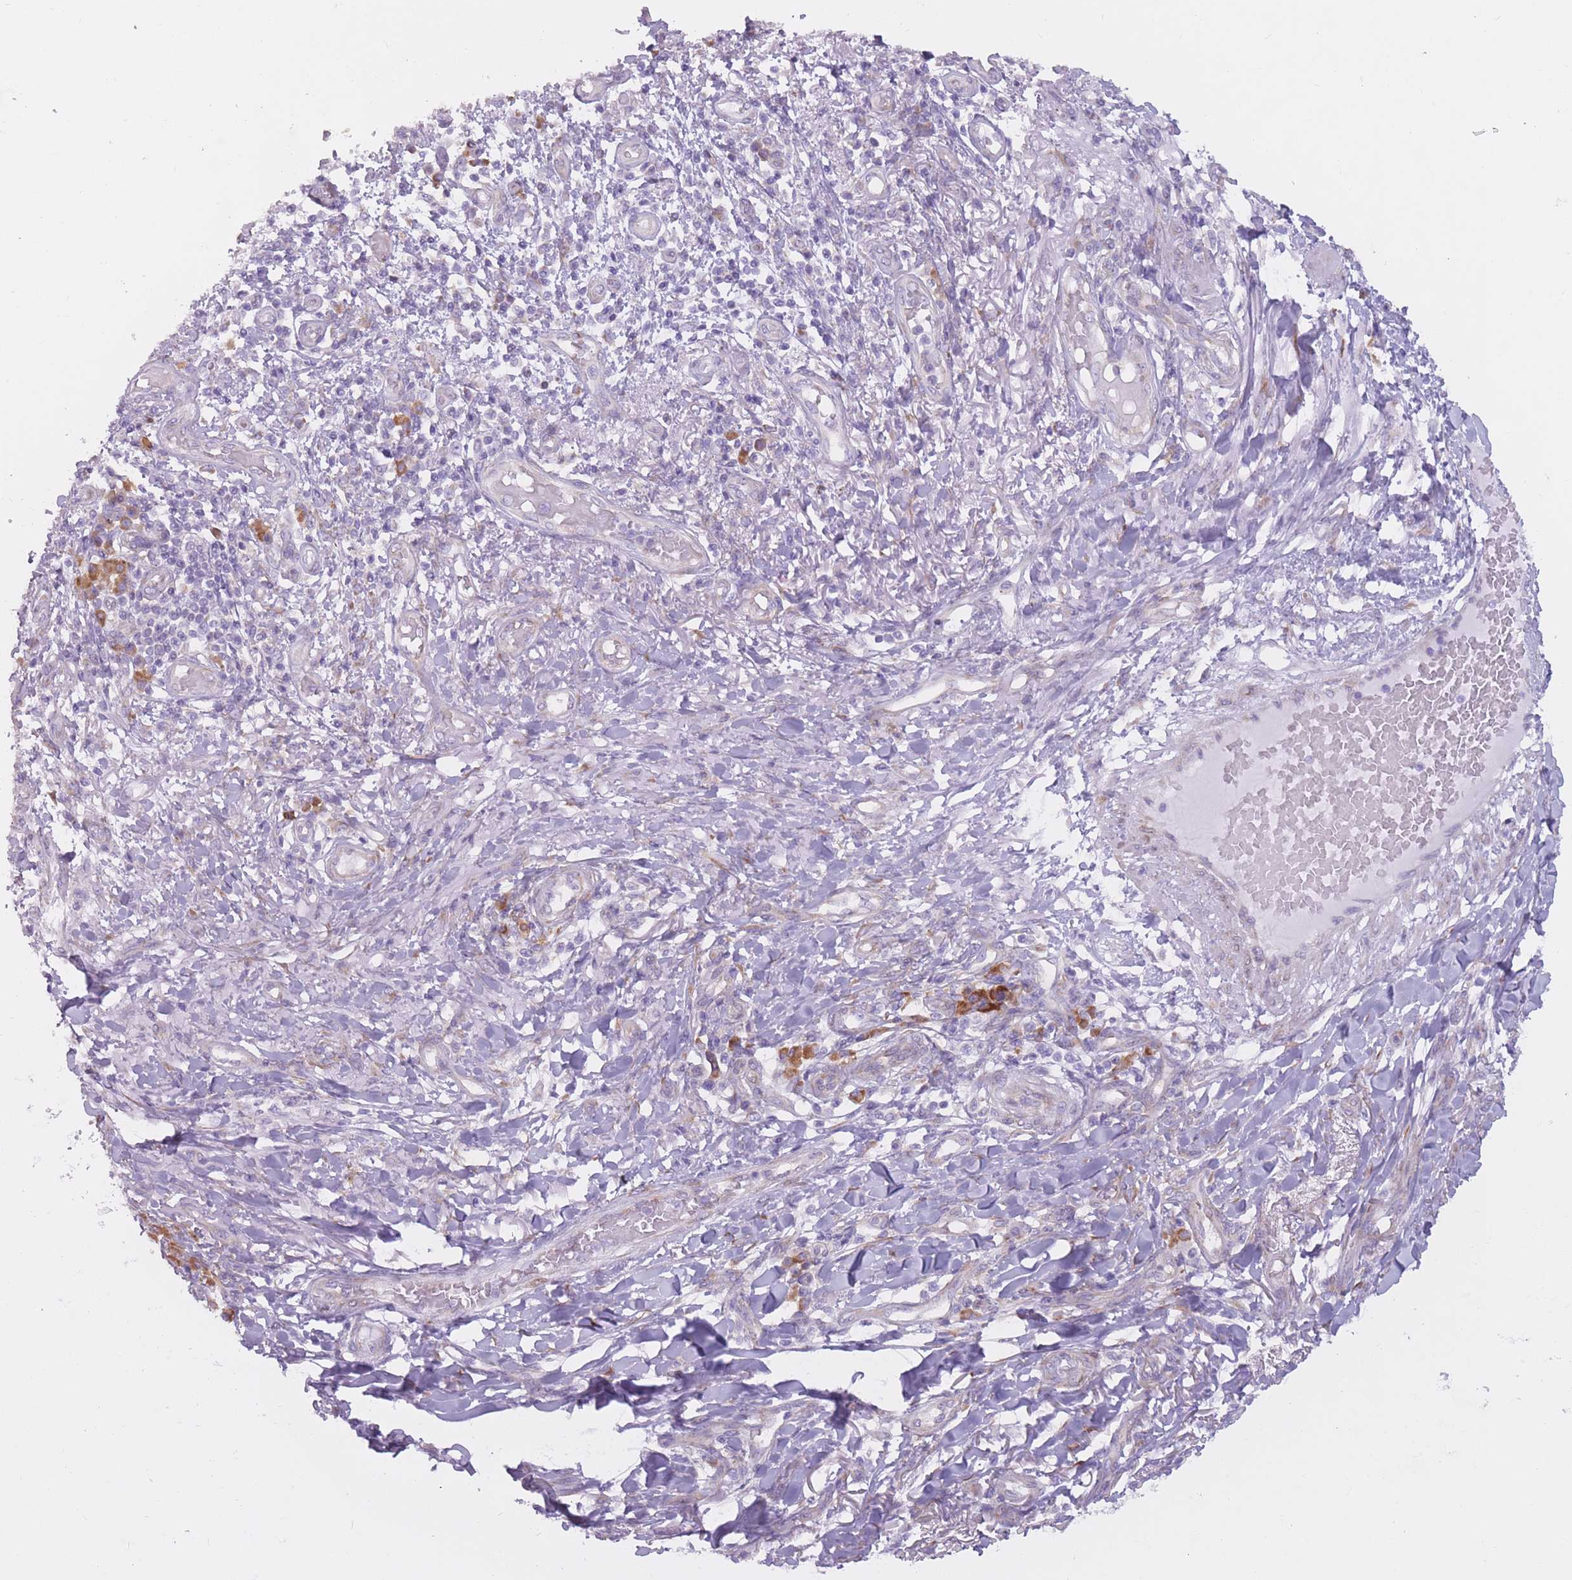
{"staining": {"intensity": "weak", "quantity": "25%-75%", "location": "cytoplasmic/membranous"}, "tissue": "melanoma", "cell_type": "Tumor cells", "image_type": "cancer", "snomed": [{"axis": "morphology", "description": "Malignant melanoma, NOS"}, {"axis": "topography", "description": "Skin"}], "caption": "An immunohistochemistry (IHC) image of neoplastic tissue is shown. Protein staining in brown highlights weak cytoplasmic/membranous positivity in malignant melanoma within tumor cells. The staining was performed using DAB to visualize the protein expression in brown, while the nuclei were stained in blue with hematoxylin (Magnification: 20x).", "gene": "RPL18", "patient": {"sex": "female", "age": 66}}